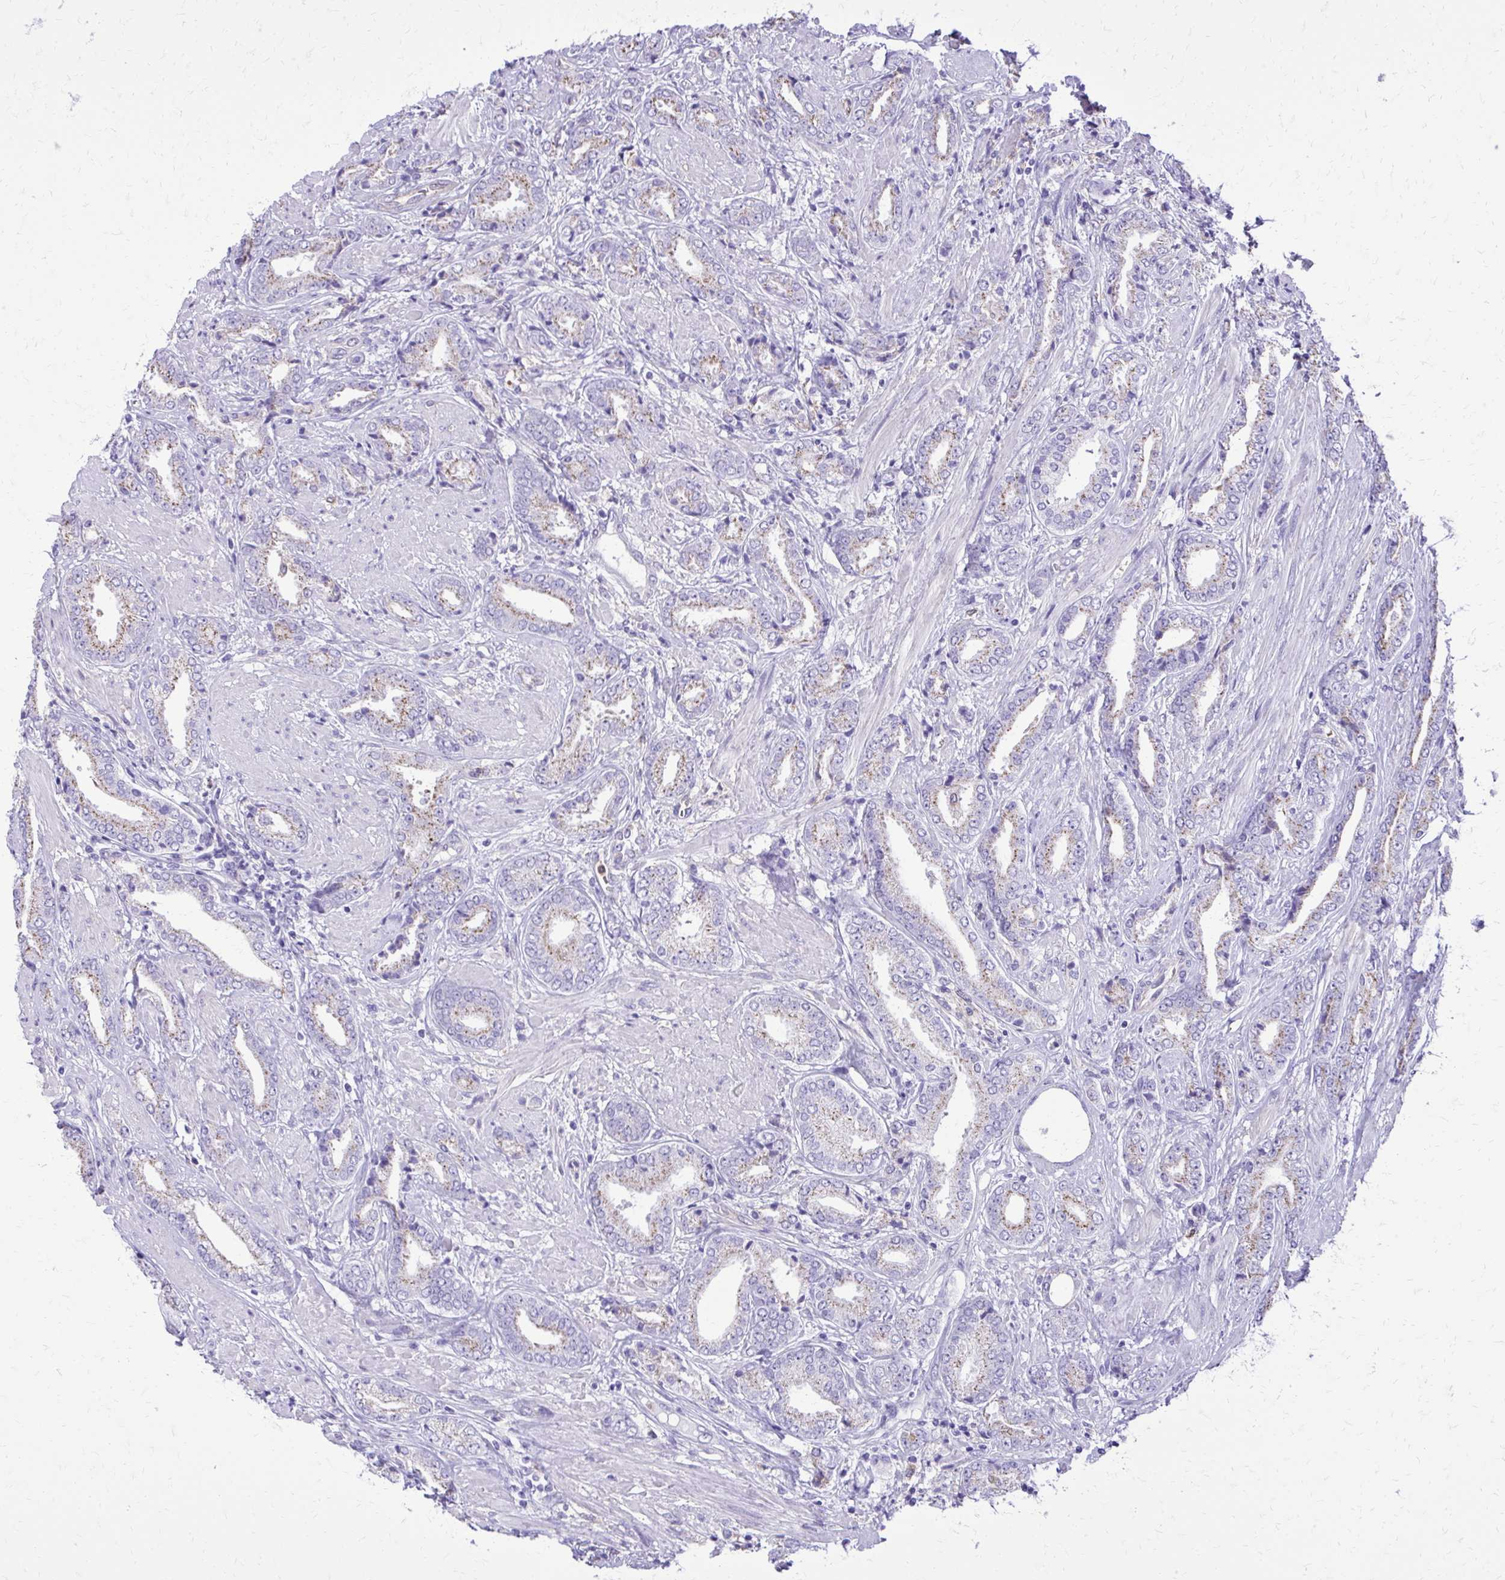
{"staining": {"intensity": "weak", "quantity": "<25%", "location": "cytoplasmic/membranous"}, "tissue": "prostate cancer", "cell_type": "Tumor cells", "image_type": "cancer", "snomed": [{"axis": "morphology", "description": "Adenocarcinoma, High grade"}, {"axis": "topography", "description": "Prostate"}], "caption": "This photomicrograph is of prostate cancer (adenocarcinoma (high-grade)) stained with immunohistochemistry (IHC) to label a protein in brown with the nuclei are counter-stained blue. There is no expression in tumor cells.", "gene": "CAT", "patient": {"sex": "male", "age": 56}}